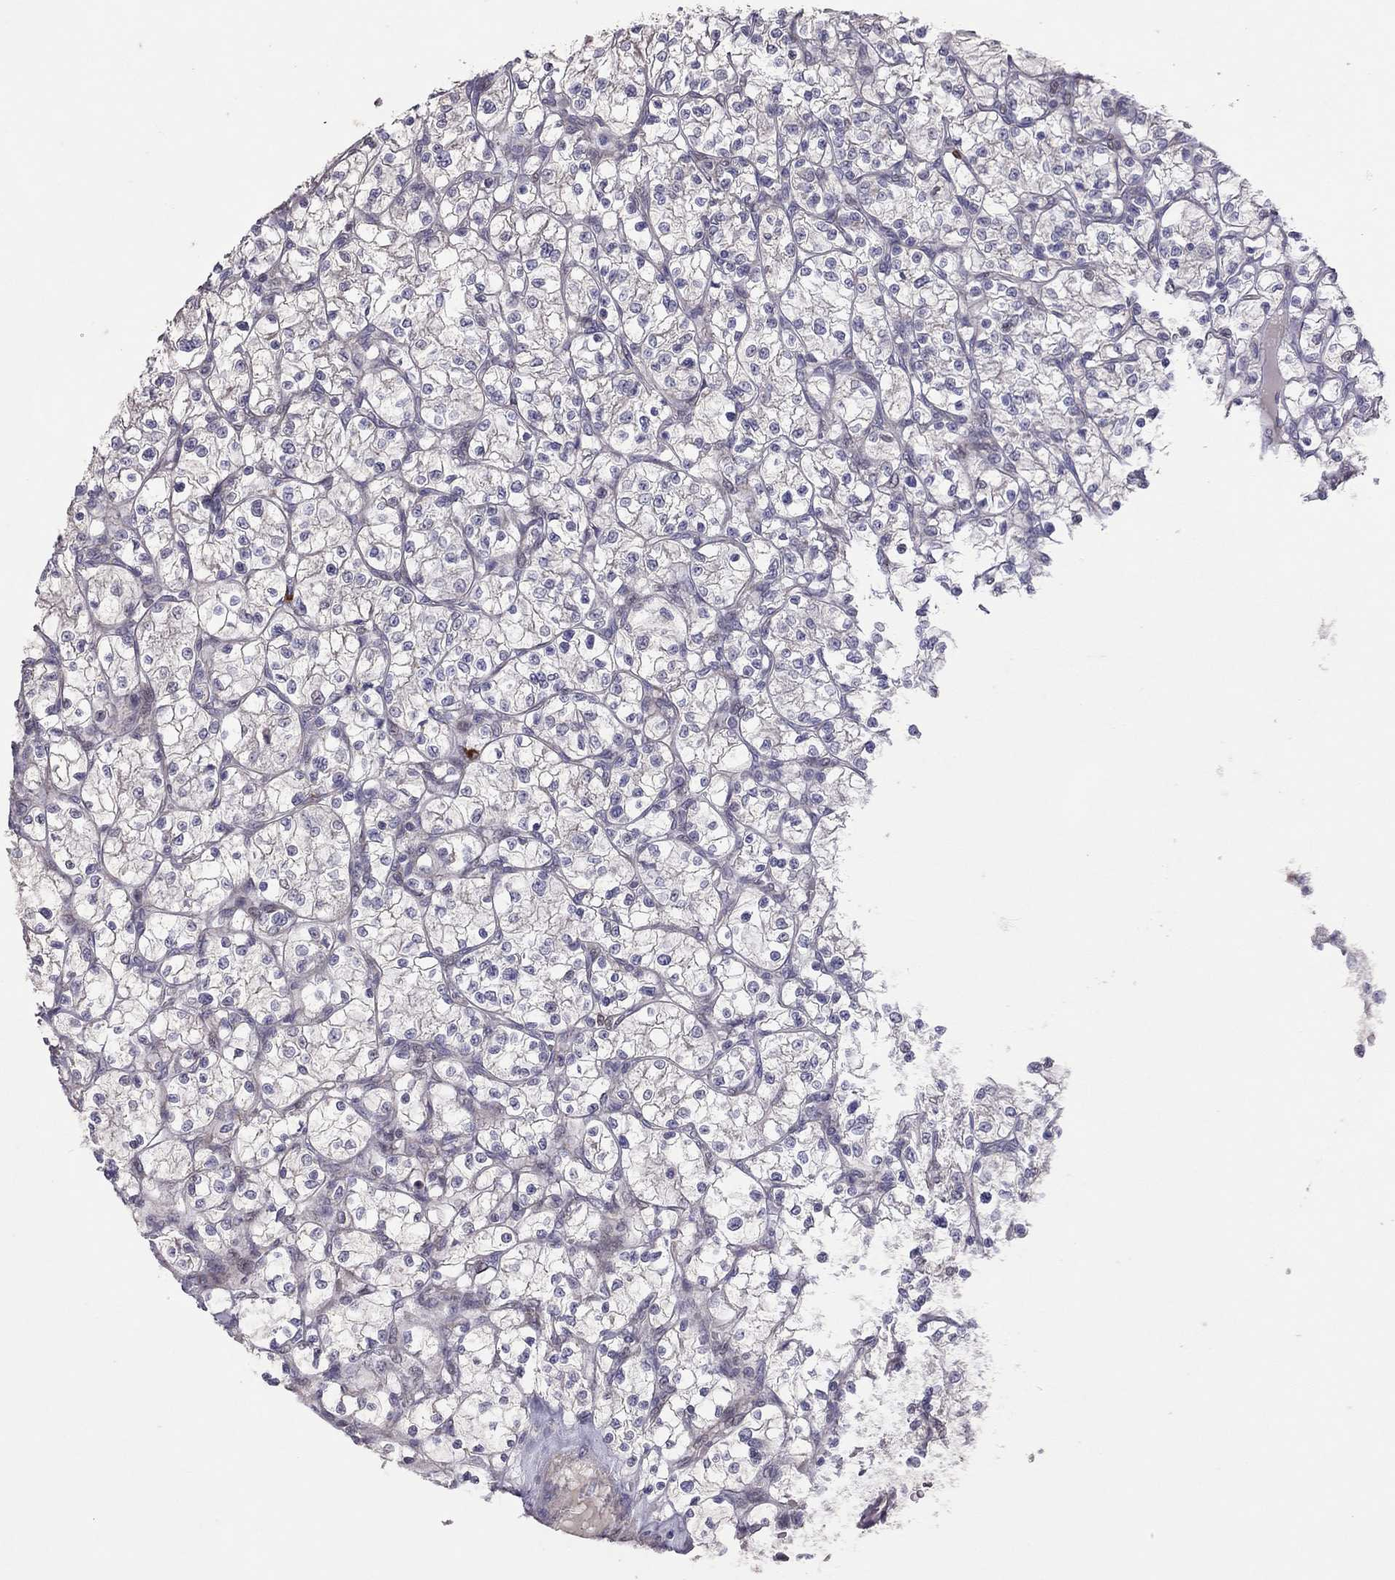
{"staining": {"intensity": "negative", "quantity": "none", "location": "none"}, "tissue": "renal cancer", "cell_type": "Tumor cells", "image_type": "cancer", "snomed": [{"axis": "morphology", "description": "Adenocarcinoma, NOS"}, {"axis": "topography", "description": "Kidney"}], "caption": "The photomicrograph displays no staining of tumor cells in renal adenocarcinoma.", "gene": "SYTL2", "patient": {"sex": "female", "age": 64}}